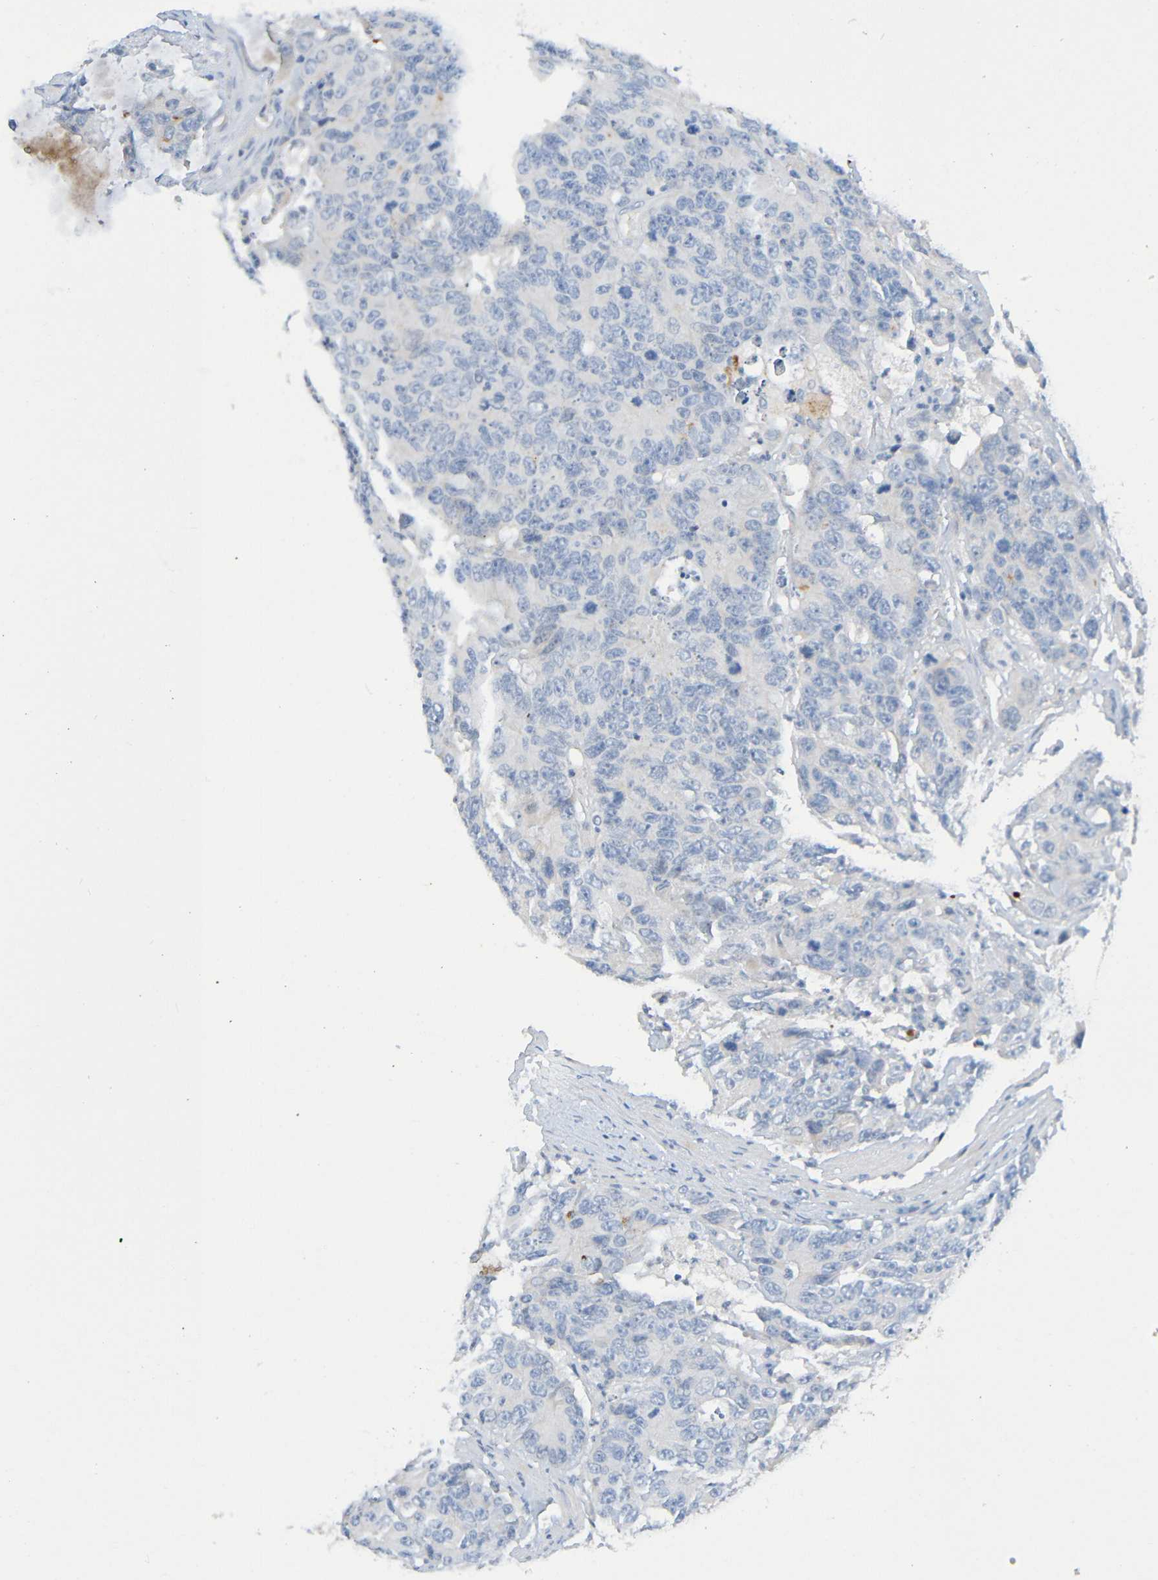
{"staining": {"intensity": "negative", "quantity": "none", "location": "none"}, "tissue": "colorectal cancer", "cell_type": "Tumor cells", "image_type": "cancer", "snomed": [{"axis": "morphology", "description": "Adenocarcinoma, NOS"}, {"axis": "topography", "description": "Colon"}], "caption": "Tumor cells are negative for protein expression in human colorectal adenocarcinoma.", "gene": "IL10", "patient": {"sex": "female", "age": 86}}